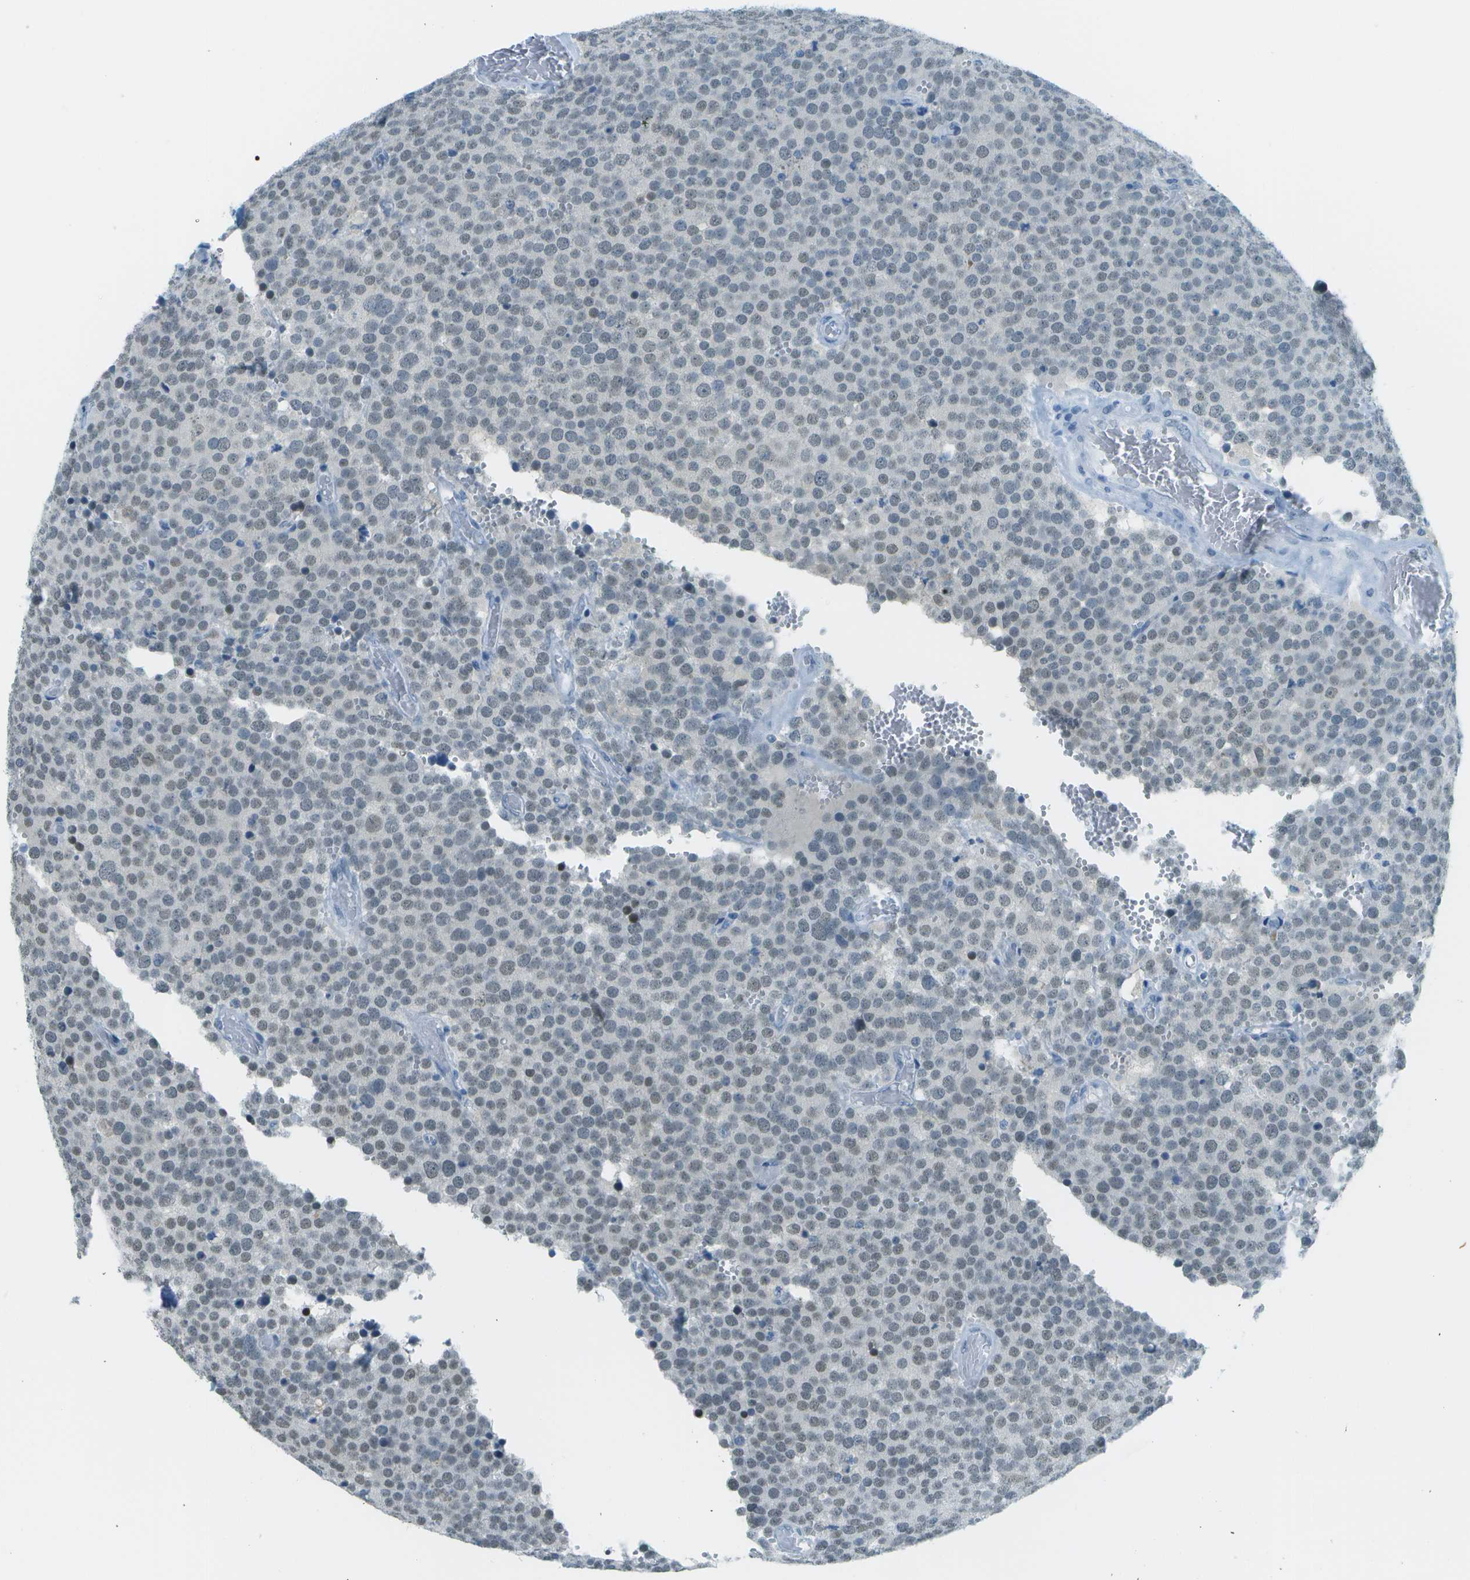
{"staining": {"intensity": "weak", "quantity": "<25%", "location": "nuclear"}, "tissue": "testis cancer", "cell_type": "Tumor cells", "image_type": "cancer", "snomed": [{"axis": "morphology", "description": "Normal tissue, NOS"}, {"axis": "morphology", "description": "Seminoma, NOS"}, {"axis": "topography", "description": "Testis"}], "caption": "This micrograph is of testis seminoma stained with IHC to label a protein in brown with the nuclei are counter-stained blue. There is no expression in tumor cells.", "gene": "NEK11", "patient": {"sex": "male", "age": 71}}